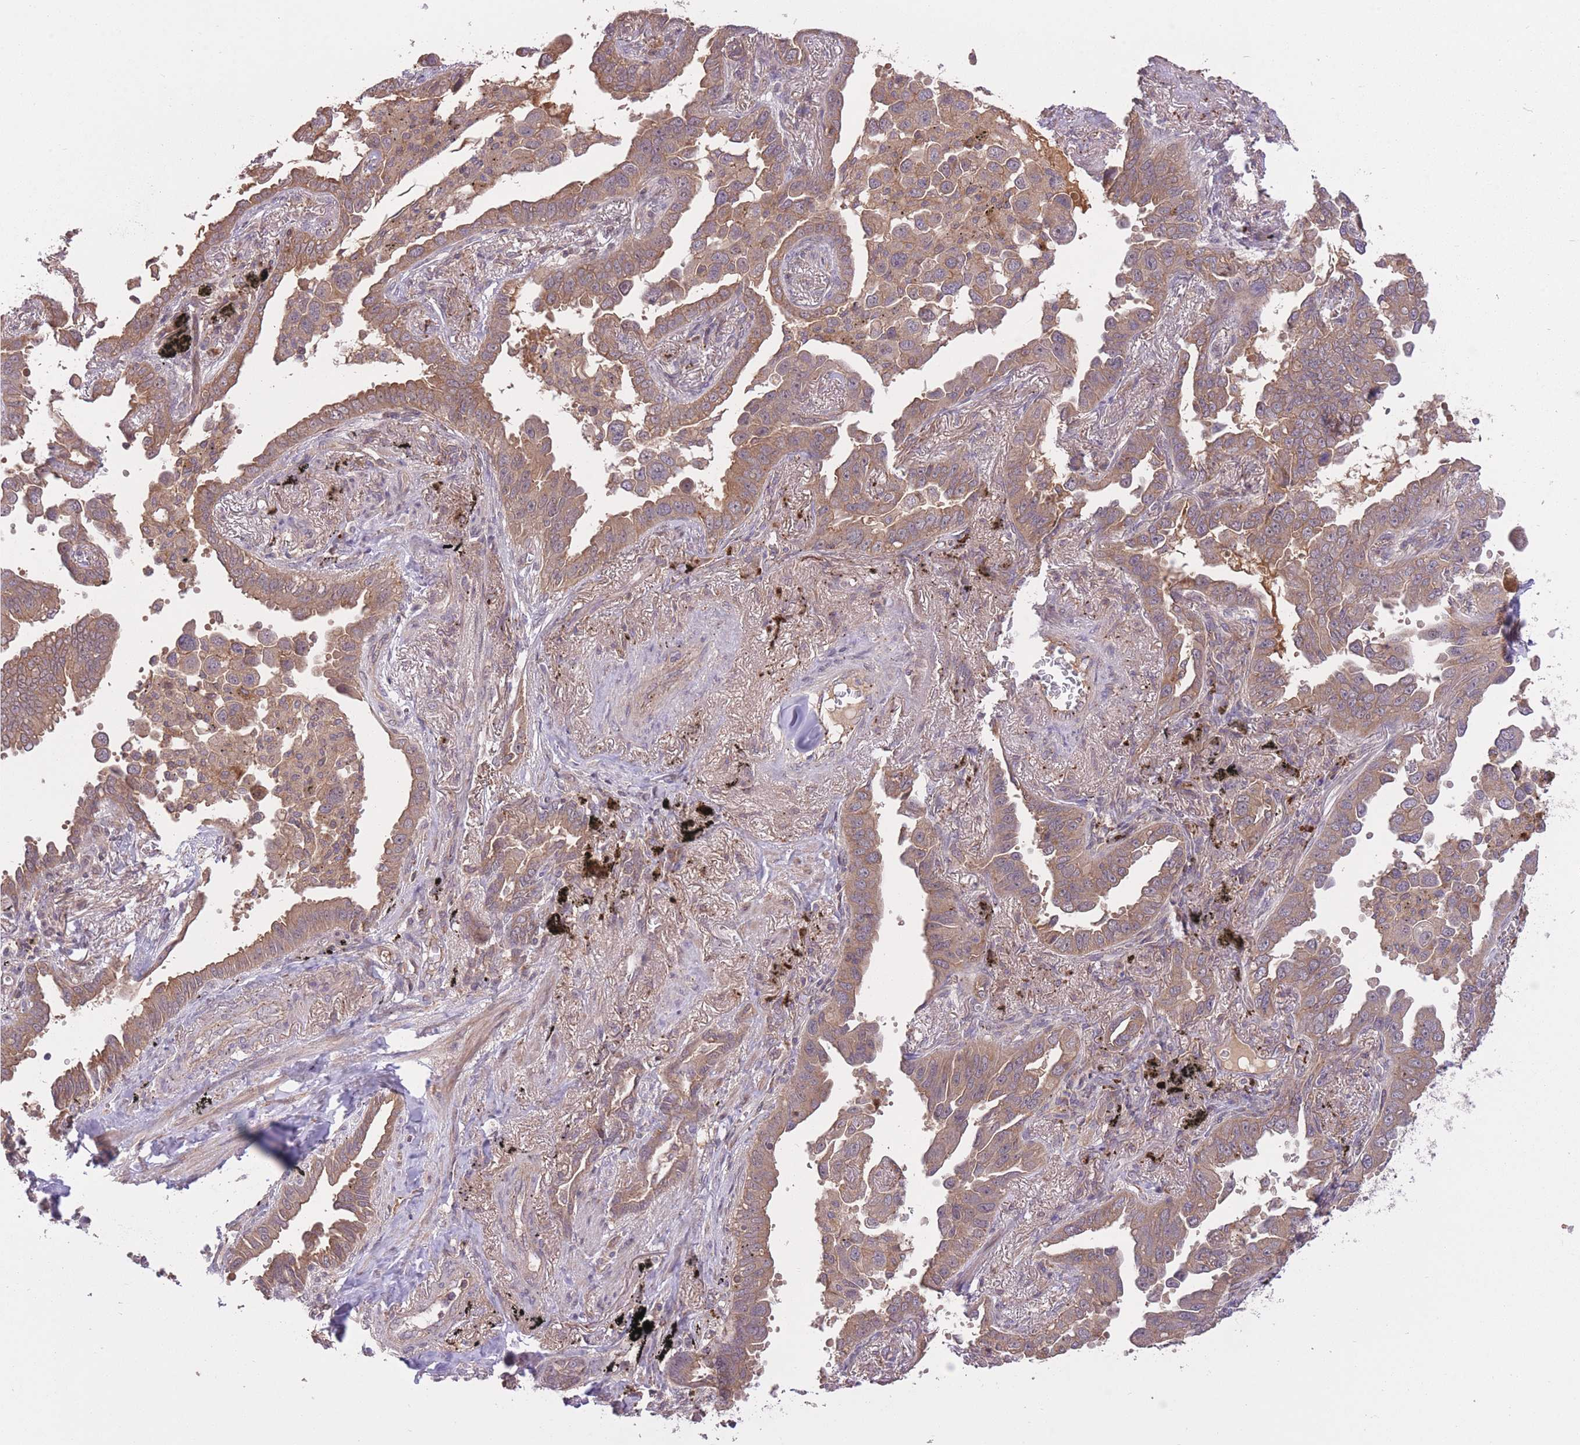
{"staining": {"intensity": "moderate", "quantity": ">75%", "location": "cytoplasmic/membranous"}, "tissue": "lung cancer", "cell_type": "Tumor cells", "image_type": "cancer", "snomed": [{"axis": "morphology", "description": "Adenocarcinoma, NOS"}, {"axis": "topography", "description": "Lung"}], "caption": "A medium amount of moderate cytoplasmic/membranous positivity is present in about >75% of tumor cells in lung cancer (adenocarcinoma) tissue.", "gene": "POLR3F", "patient": {"sex": "male", "age": 67}}